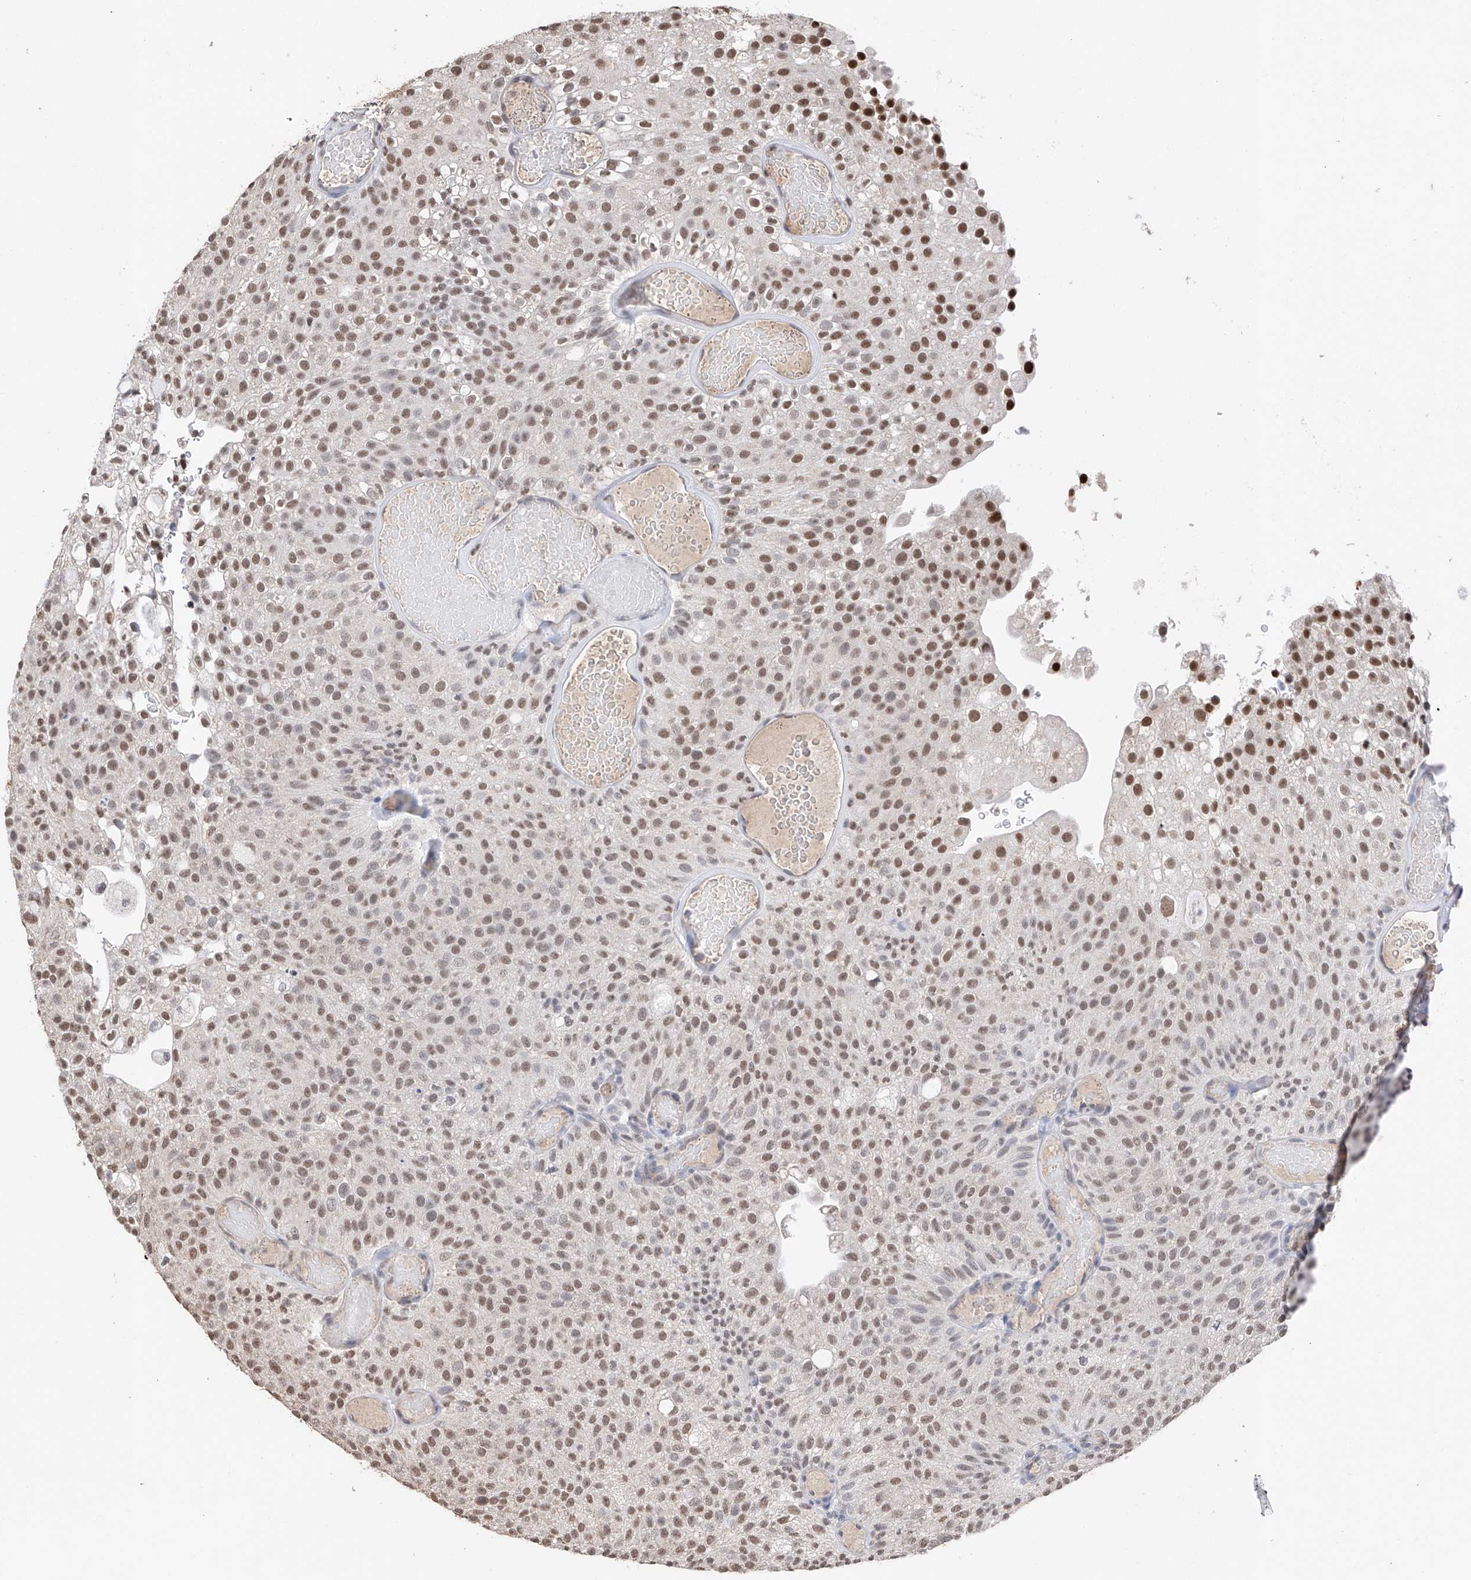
{"staining": {"intensity": "moderate", "quantity": ">75%", "location": "nuclear"}, "tissue": "urothelial cancer", "cell_type": "Tumor cells", "image_type": "cancer", "snomed": [{"axis": "morphology", "description": "Urothelial carcinoma, Low grade"}, {"axis": "topography", "description": "Urinary bladder"}], "caption": "Immunohistochemical staining of low-grade urothelial carcinoma shows medium levels of moderate nuclear protein expression in approximately >75% of tumor cells. The staining was performed using DAB, with brown indicating positive protein expression. Nuclei are stained blue with hematoxylin.", "gene": "DMAP1", "patient": {"sex": "male", "age": 78}}